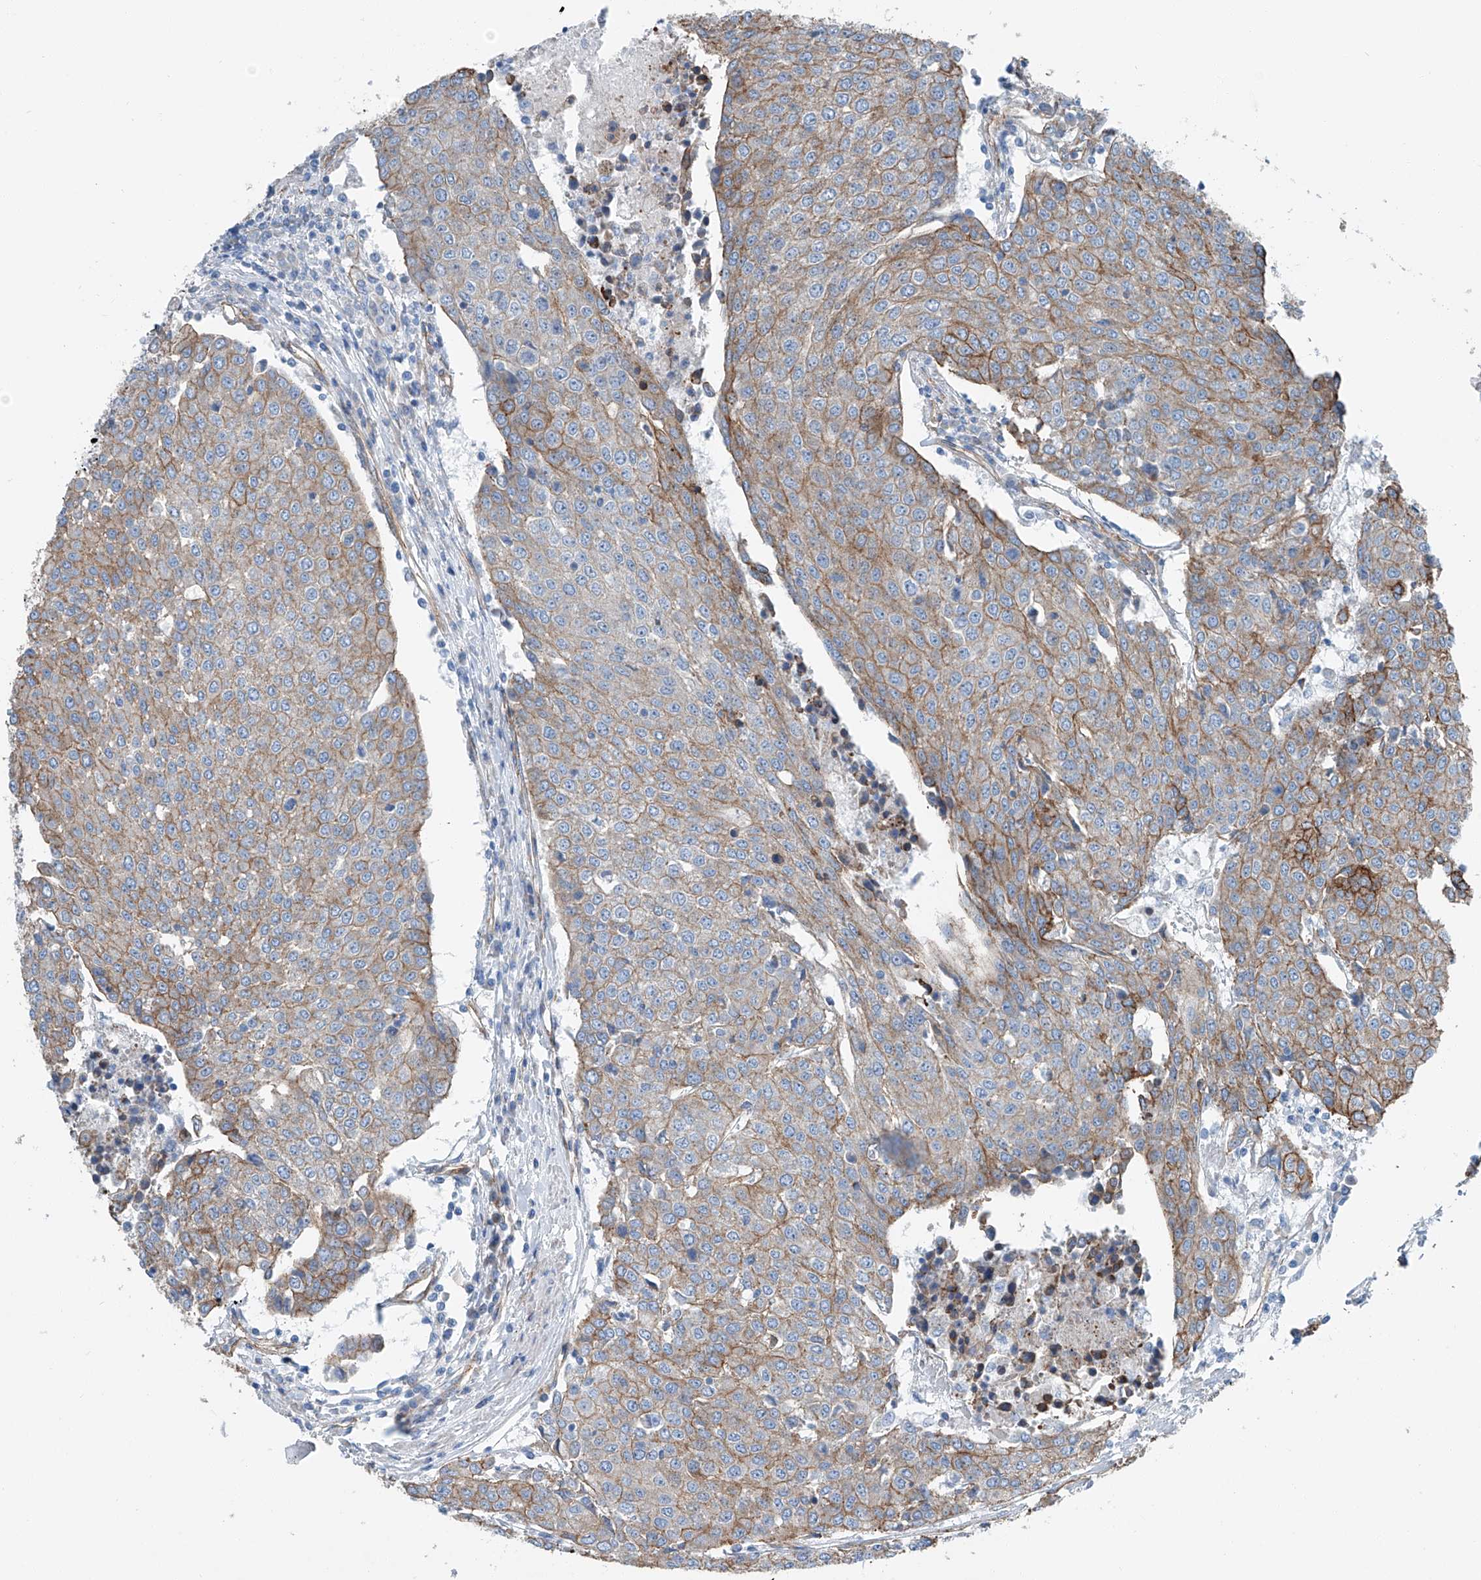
{"staining": {"intensity": "moderate", "quantity": "25%-75%", "location": "cytoplasmic/membranous"}, "tissue": "urothelial cancer", "cell_type": "Tumor cells", "image_type": "cancer", "snomed": [{"axis": "morphology", "description": "Urothelial carcinoma, High grade"}, {"axis": "topography", "description": "Urinary bladder"}], "caption": "Immunohistochemical staining of urothelial carcinoma (high-grade) displays medium levels of moderate cytoplasmic/membranous positivity in approximately 25%-75% of tumor cells.", "gene": "THEMIS2", "patient": {"sex": "female", "age": 85}}